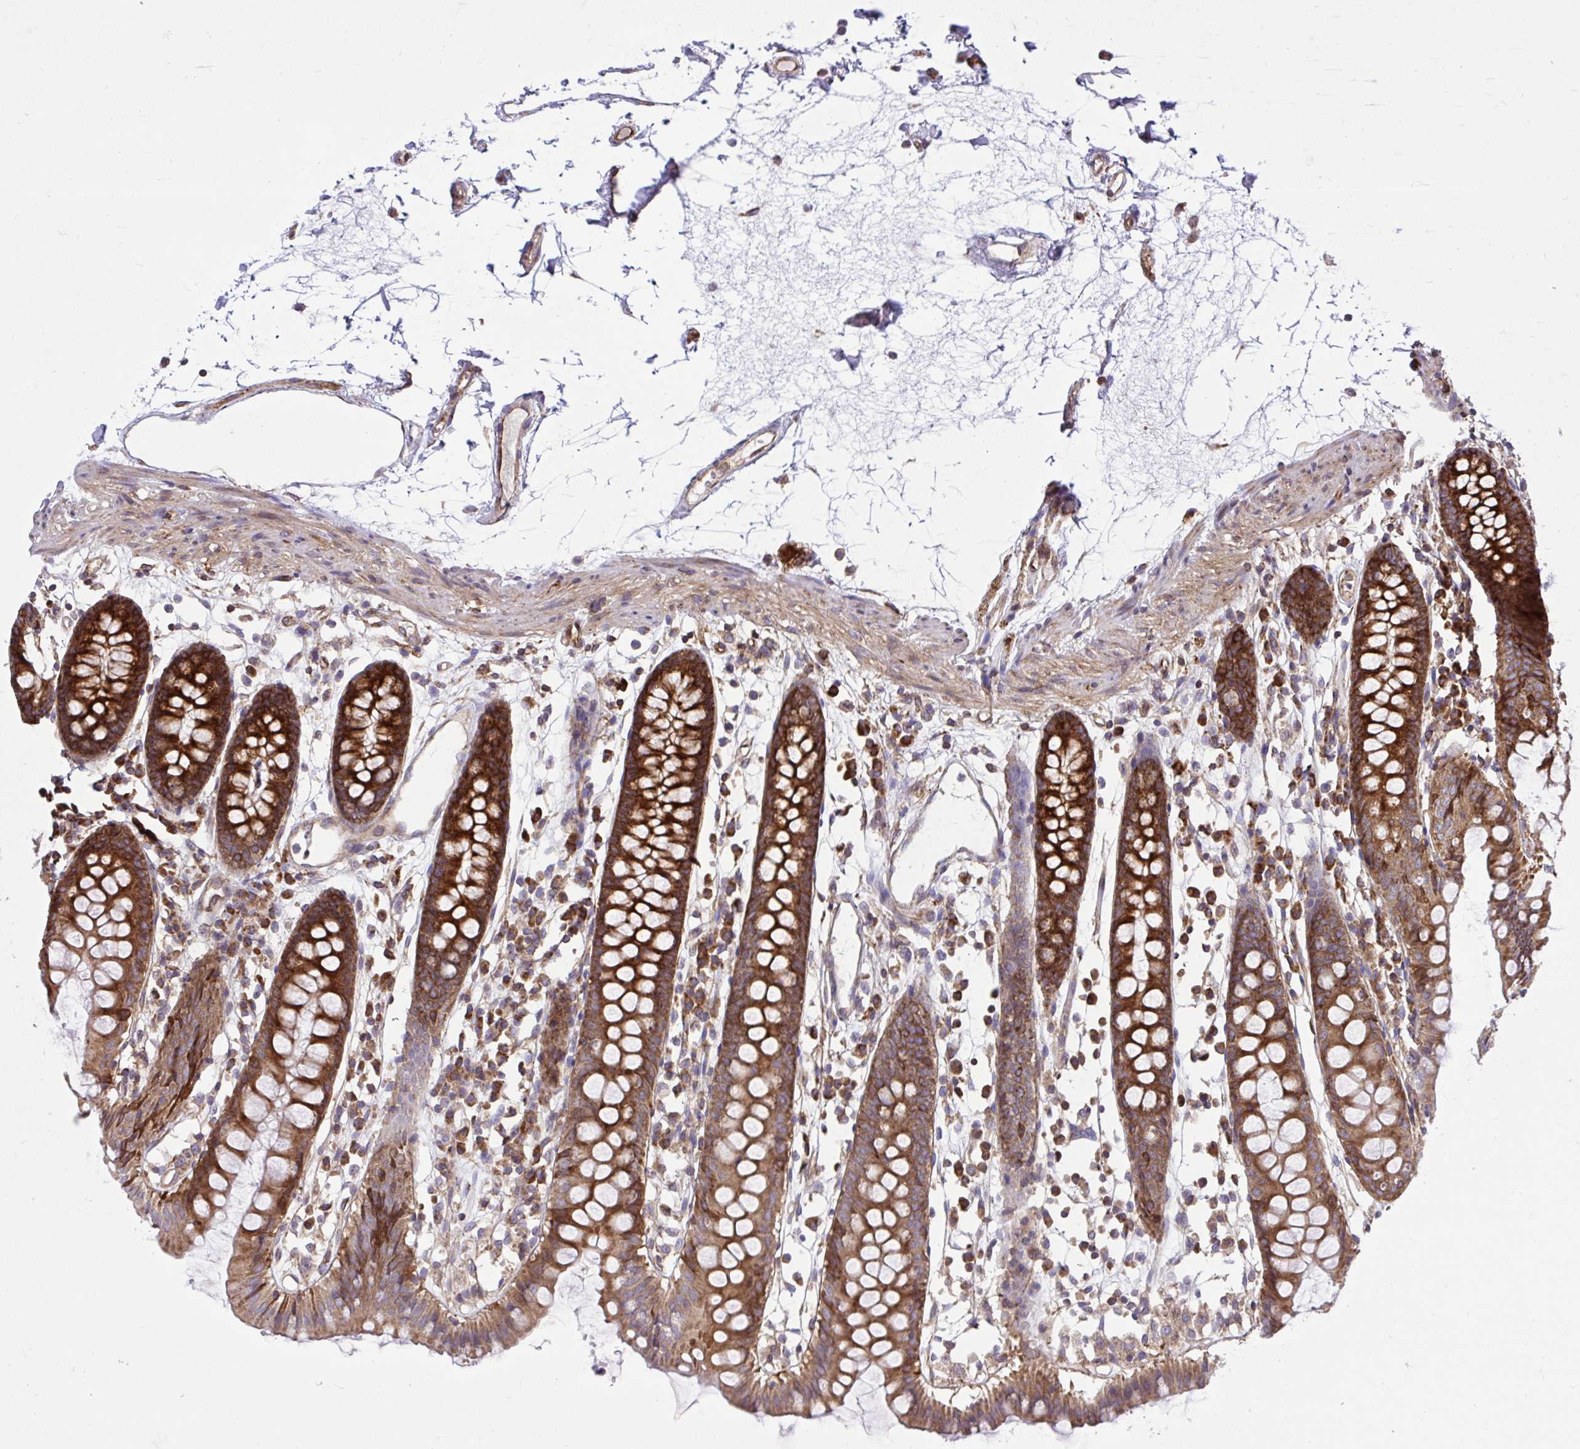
{"staining": {"intensity": "moderate", "quantity": ">75%", "location": "cytoplasmic/membranous"}, "tissue": "colon", "cell_type": "Endothelial cells", "image_type": "normal", "snomed": [{"axis": "morphology", "description": "Normal tissue, NOS"}, {"axis": "topography", "description": "Colon"}], "caption": "Immunohistochemical staining of unremarkable human colon reveals >75% levels of moderate cytoplasmic/membranous protein staining in approximately >75% of endothelial cells.", "gene": "NMNAT3", "patient": {"sex": "female", "age": 84}}